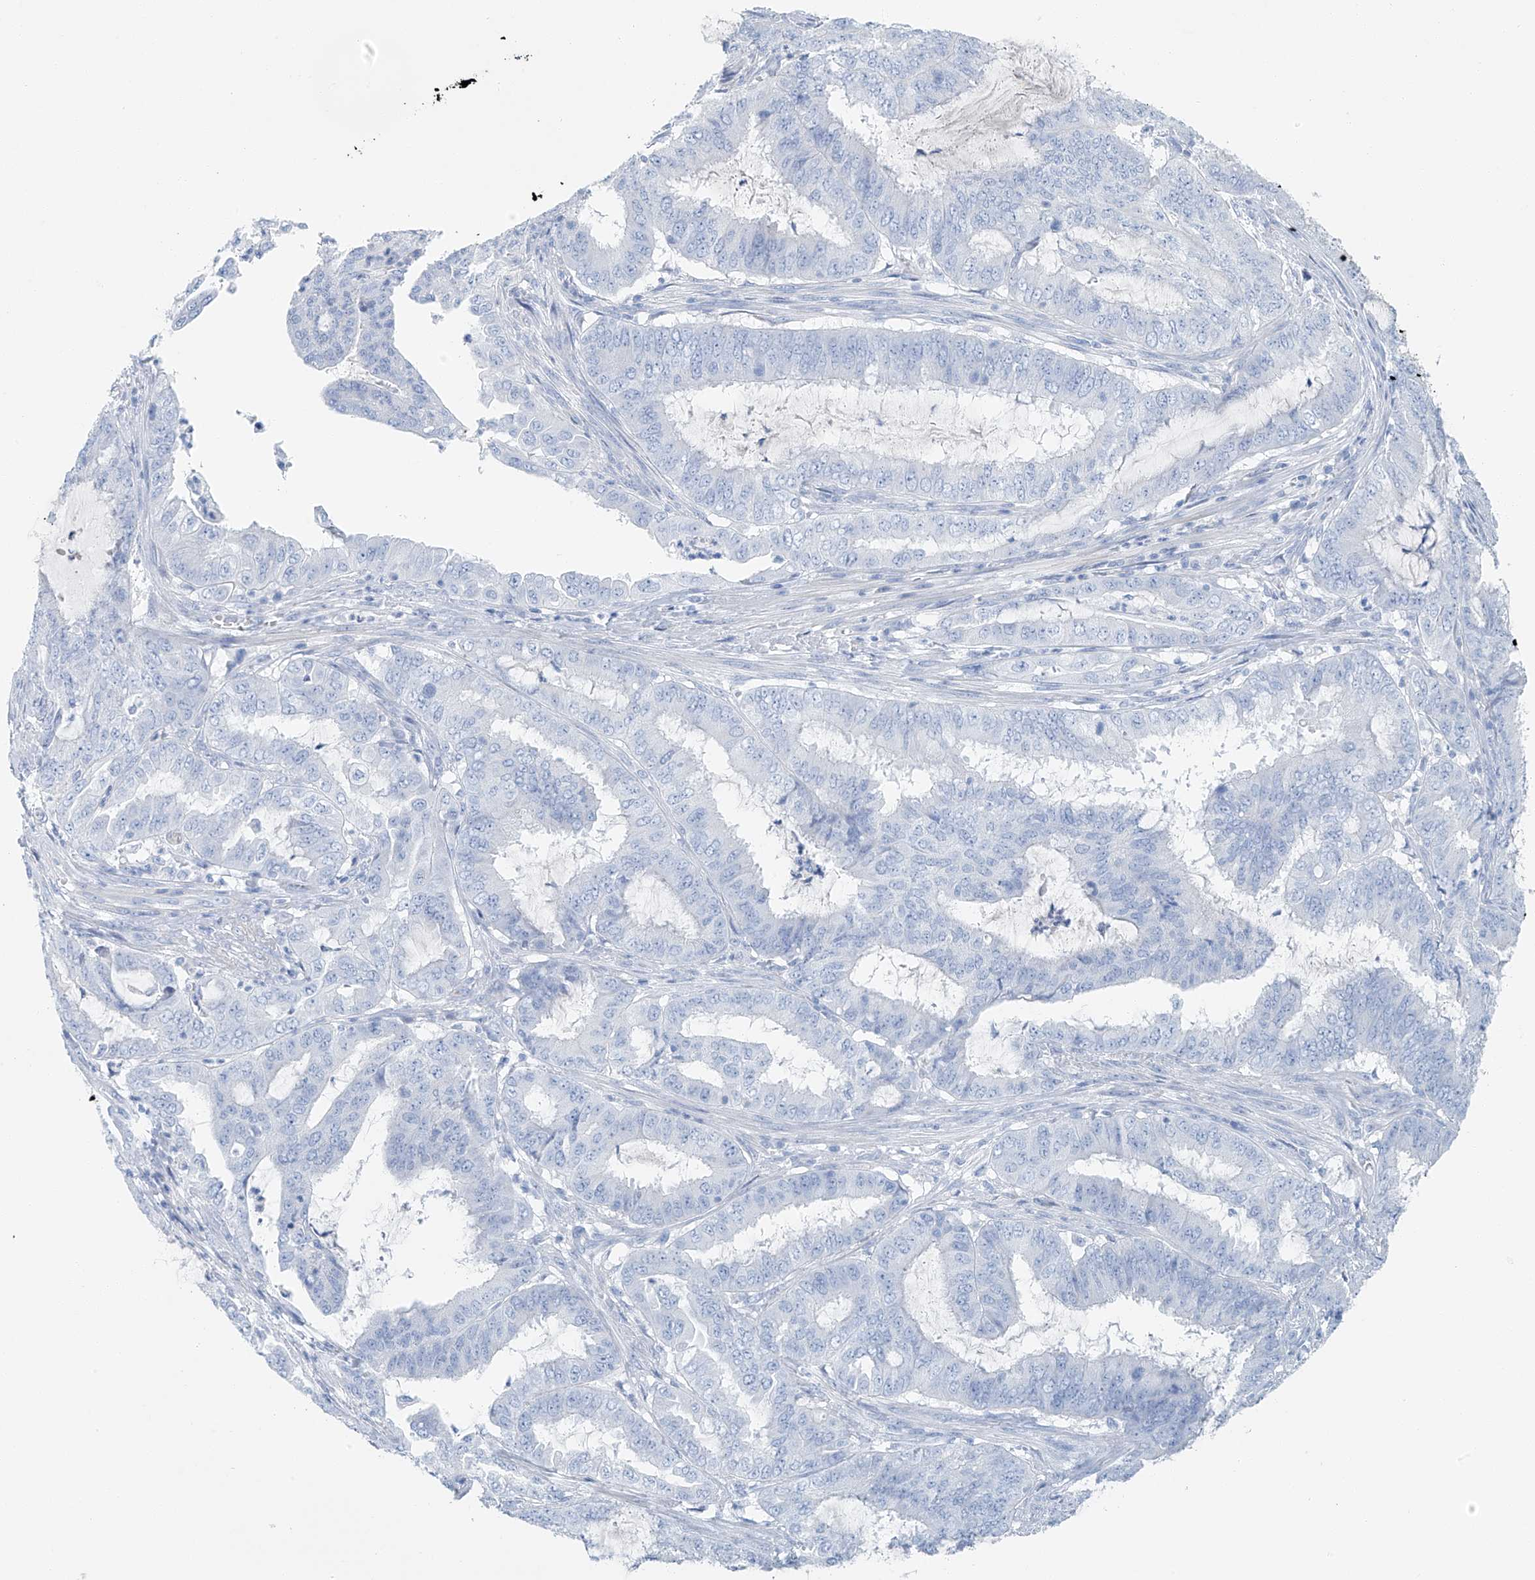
{"staining": {"intensity": "negative", "quantity": "none", "location": "none"}, "tissue": "endometrial cancer", "cell_type": "Tumor cells", "image_type": "cancer", "snomed": [{"axis": "morphology", "description": "Adenocarcinoma, NOS"}, {"axis": "topography", "description": "Endometrium"}], "caption": "Micrograph shows no protein expression in tumor cells of endometrial adenocarcinoma tissue.", "gene": "C1orf87", "patient": {"sex": "female", "age": 51}}